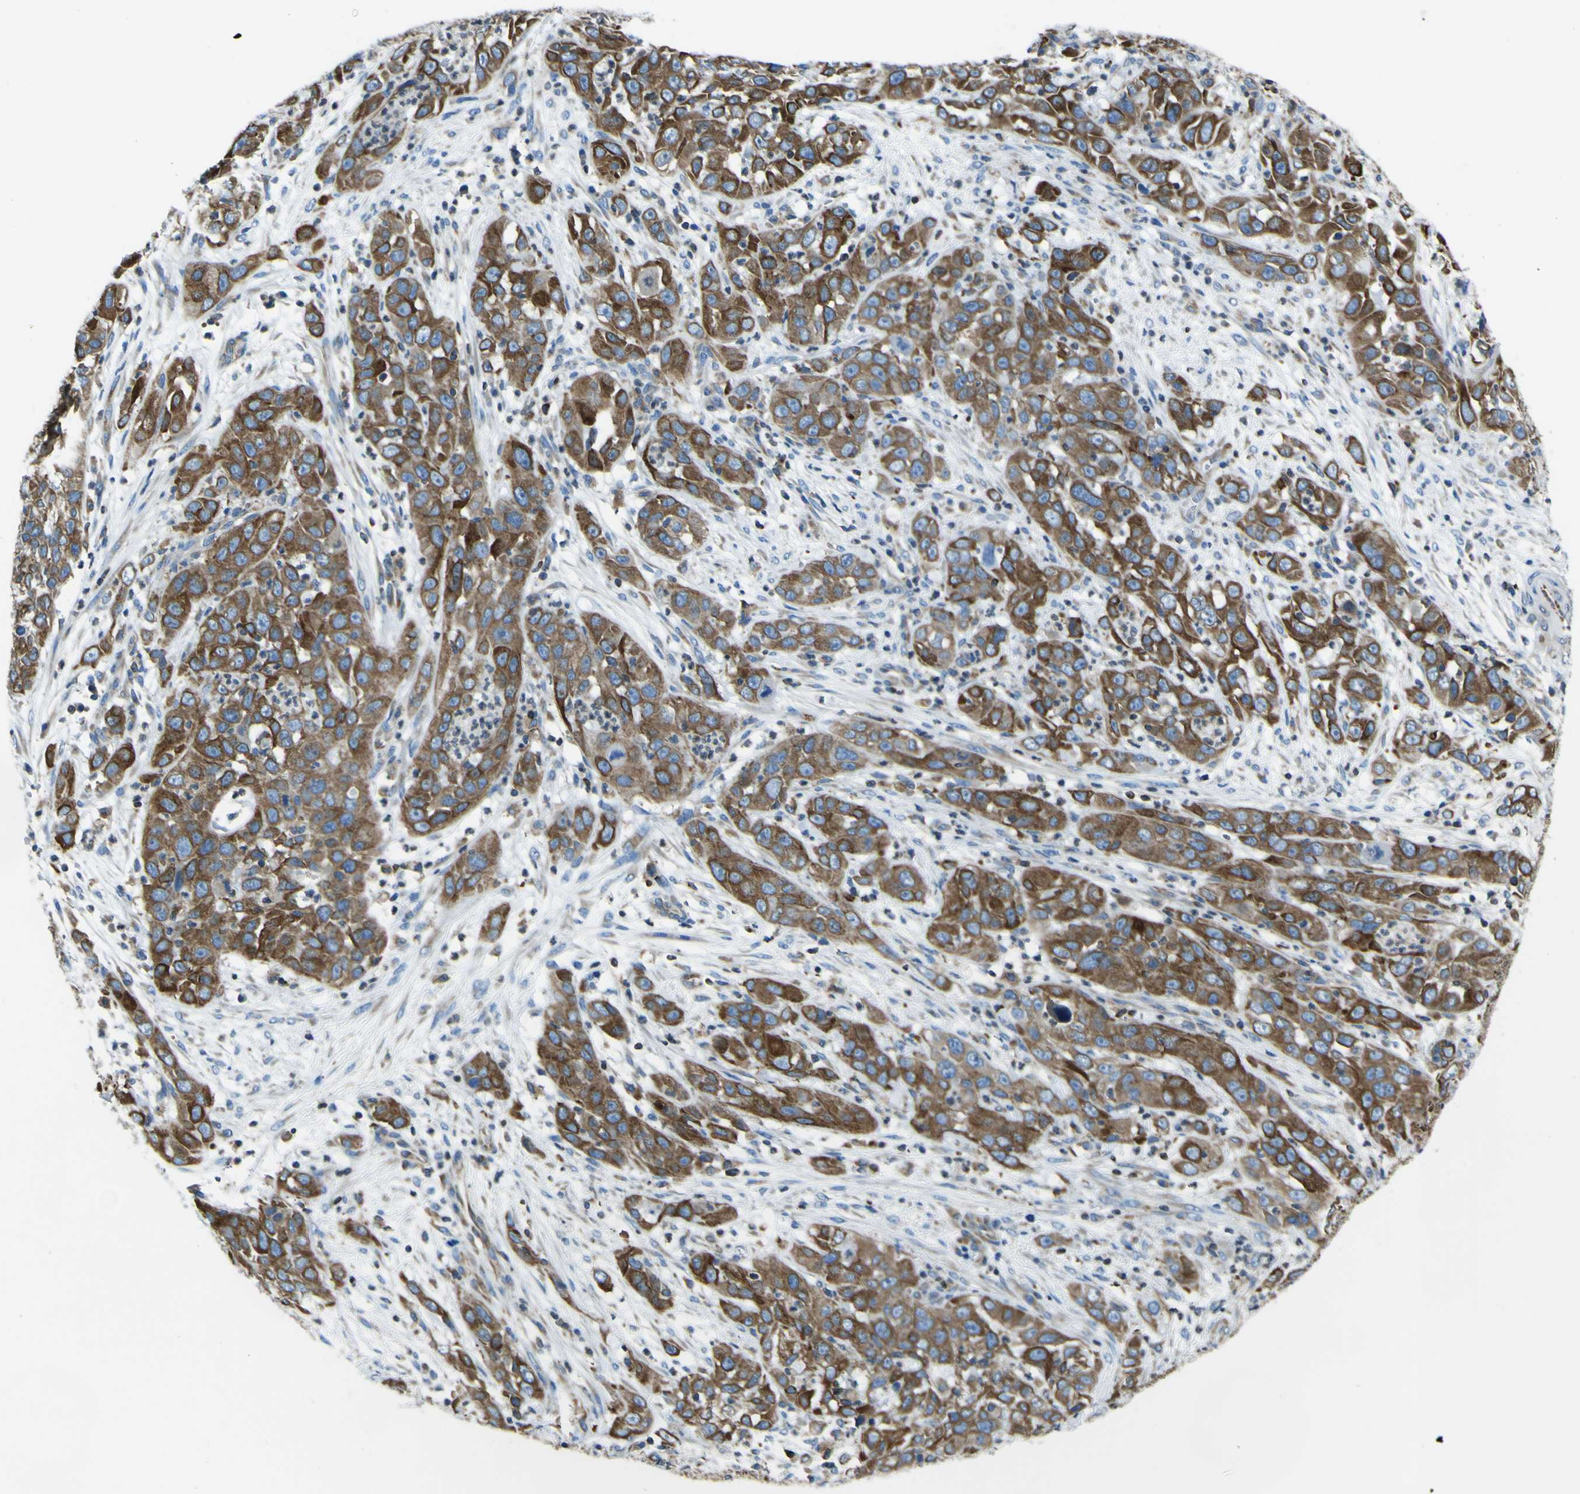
{"staining": {"intensity": "moderate", "quantity": ">75%", "location": "cytoplasmic/membranous"}, "tissue": "cervical cancer", "cell_type": "Tumor cells", "image_type": "cancer", "snomed": [{"axis": "morphology", "description": "Squamous cell carcinoma, NOS"}, {"axis": "topography", "description": "Cervix"}], "caption": "Protein analysis of squamous cell carcinoma (cervical) tissue exhibits moderate cytoplasmic/membranous positivity in about >75% of tumor cells.", "gene": "STIM1", "patient": {"sex": "female", "age": 32}}